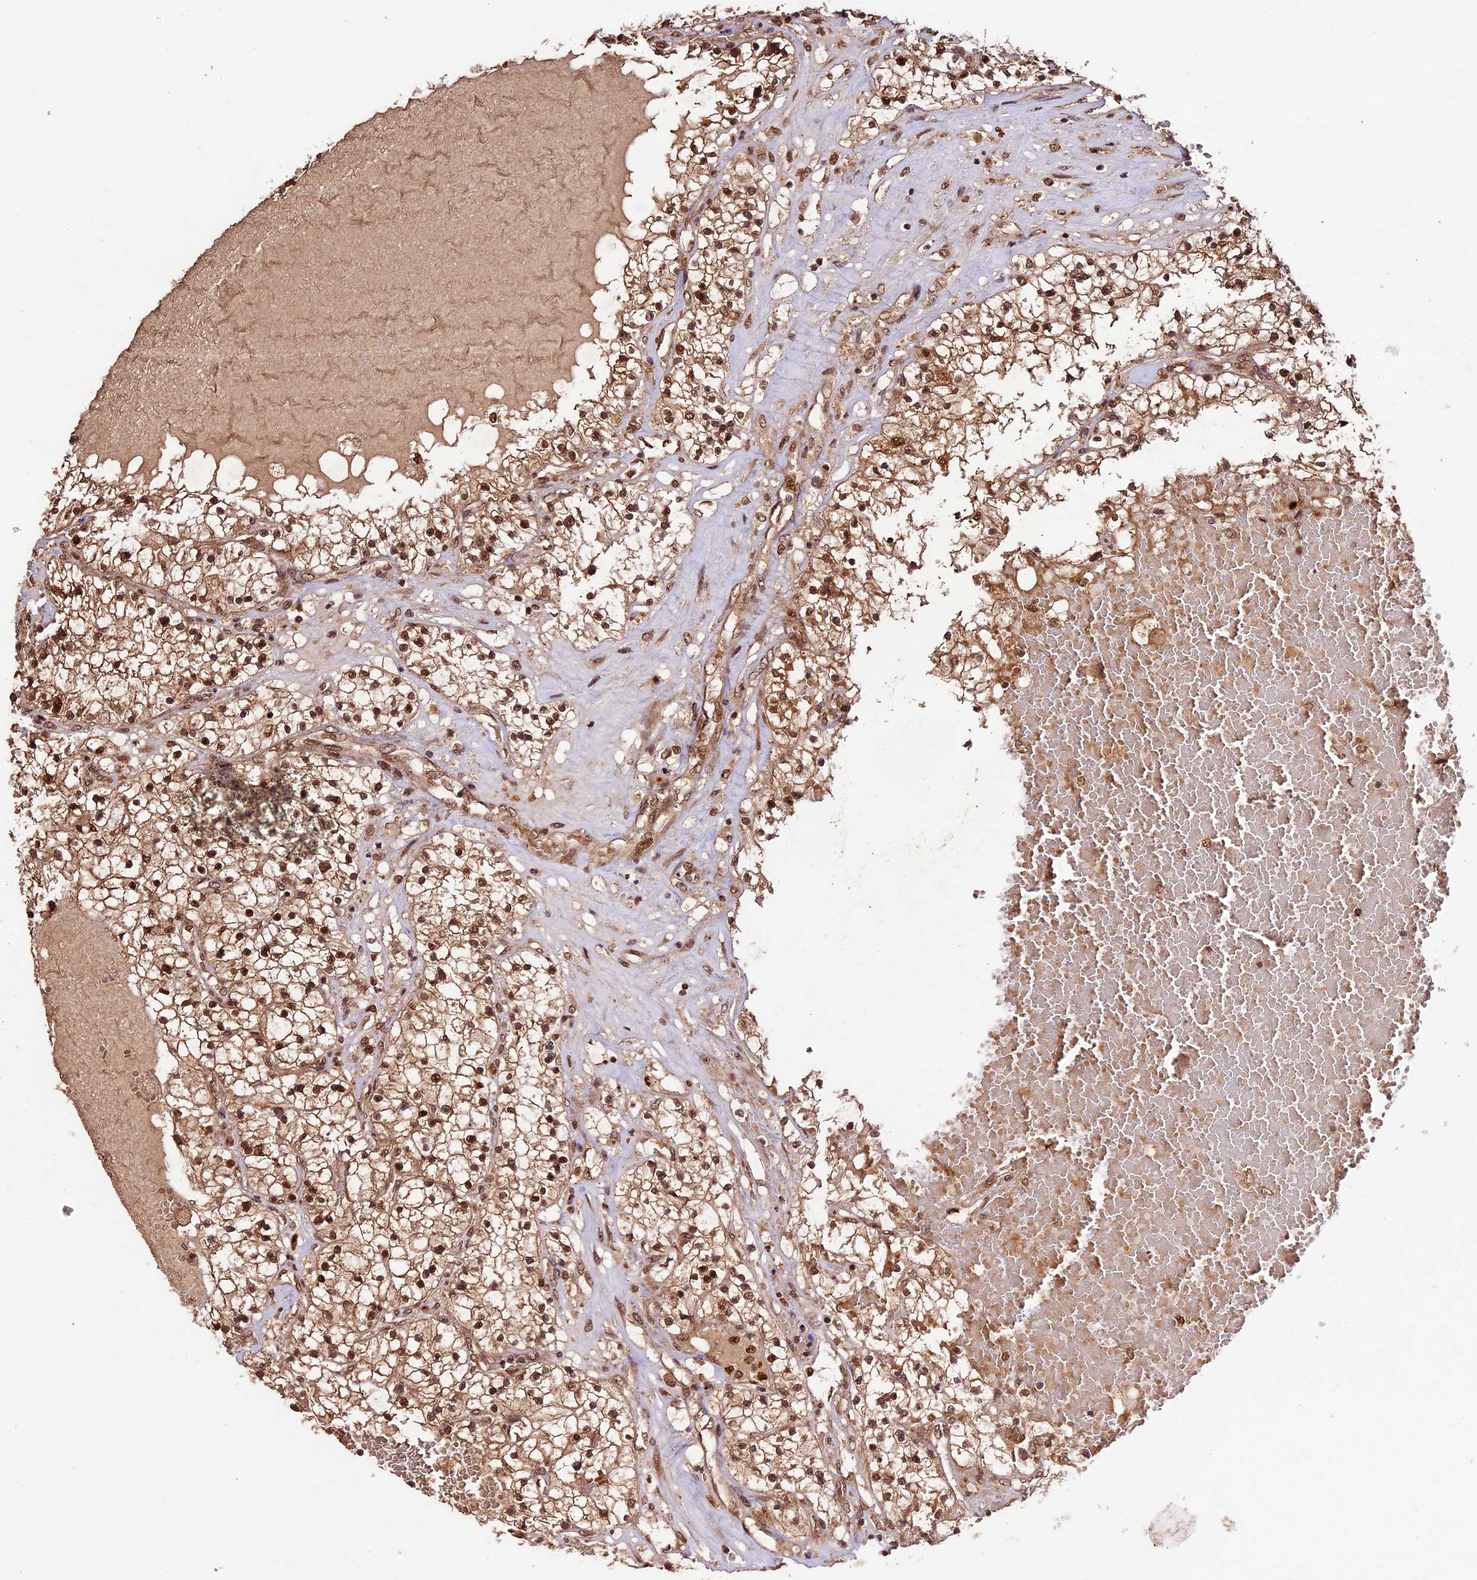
{"staining": {"intensity": "strong", "quantity": ">75%", "location": "cytoplasmic/membranous,nuclear"}, "tissue": "renal cancer", "cell_type": "Tumor cells", "image_type": "cancer", "snomed": [{"axis": "morphology", "description": "Normal tissue, NOS"}, {"axis": "morphology", "description": "Adenocarcinoma, NOS"}, {"axis": "topography", "description": "Kidney"}], "caption": "DAB (3,3'-diaminobenzidine) immunohistochemical staining of adenocarcinoma (renal) exhibits strong cytoplasmic/membranous and nuclear protein staining in approximately >75% of tumor cells.", "gene": "CDKN2AIP", "patient": {"sex": "male", "age": 68}}